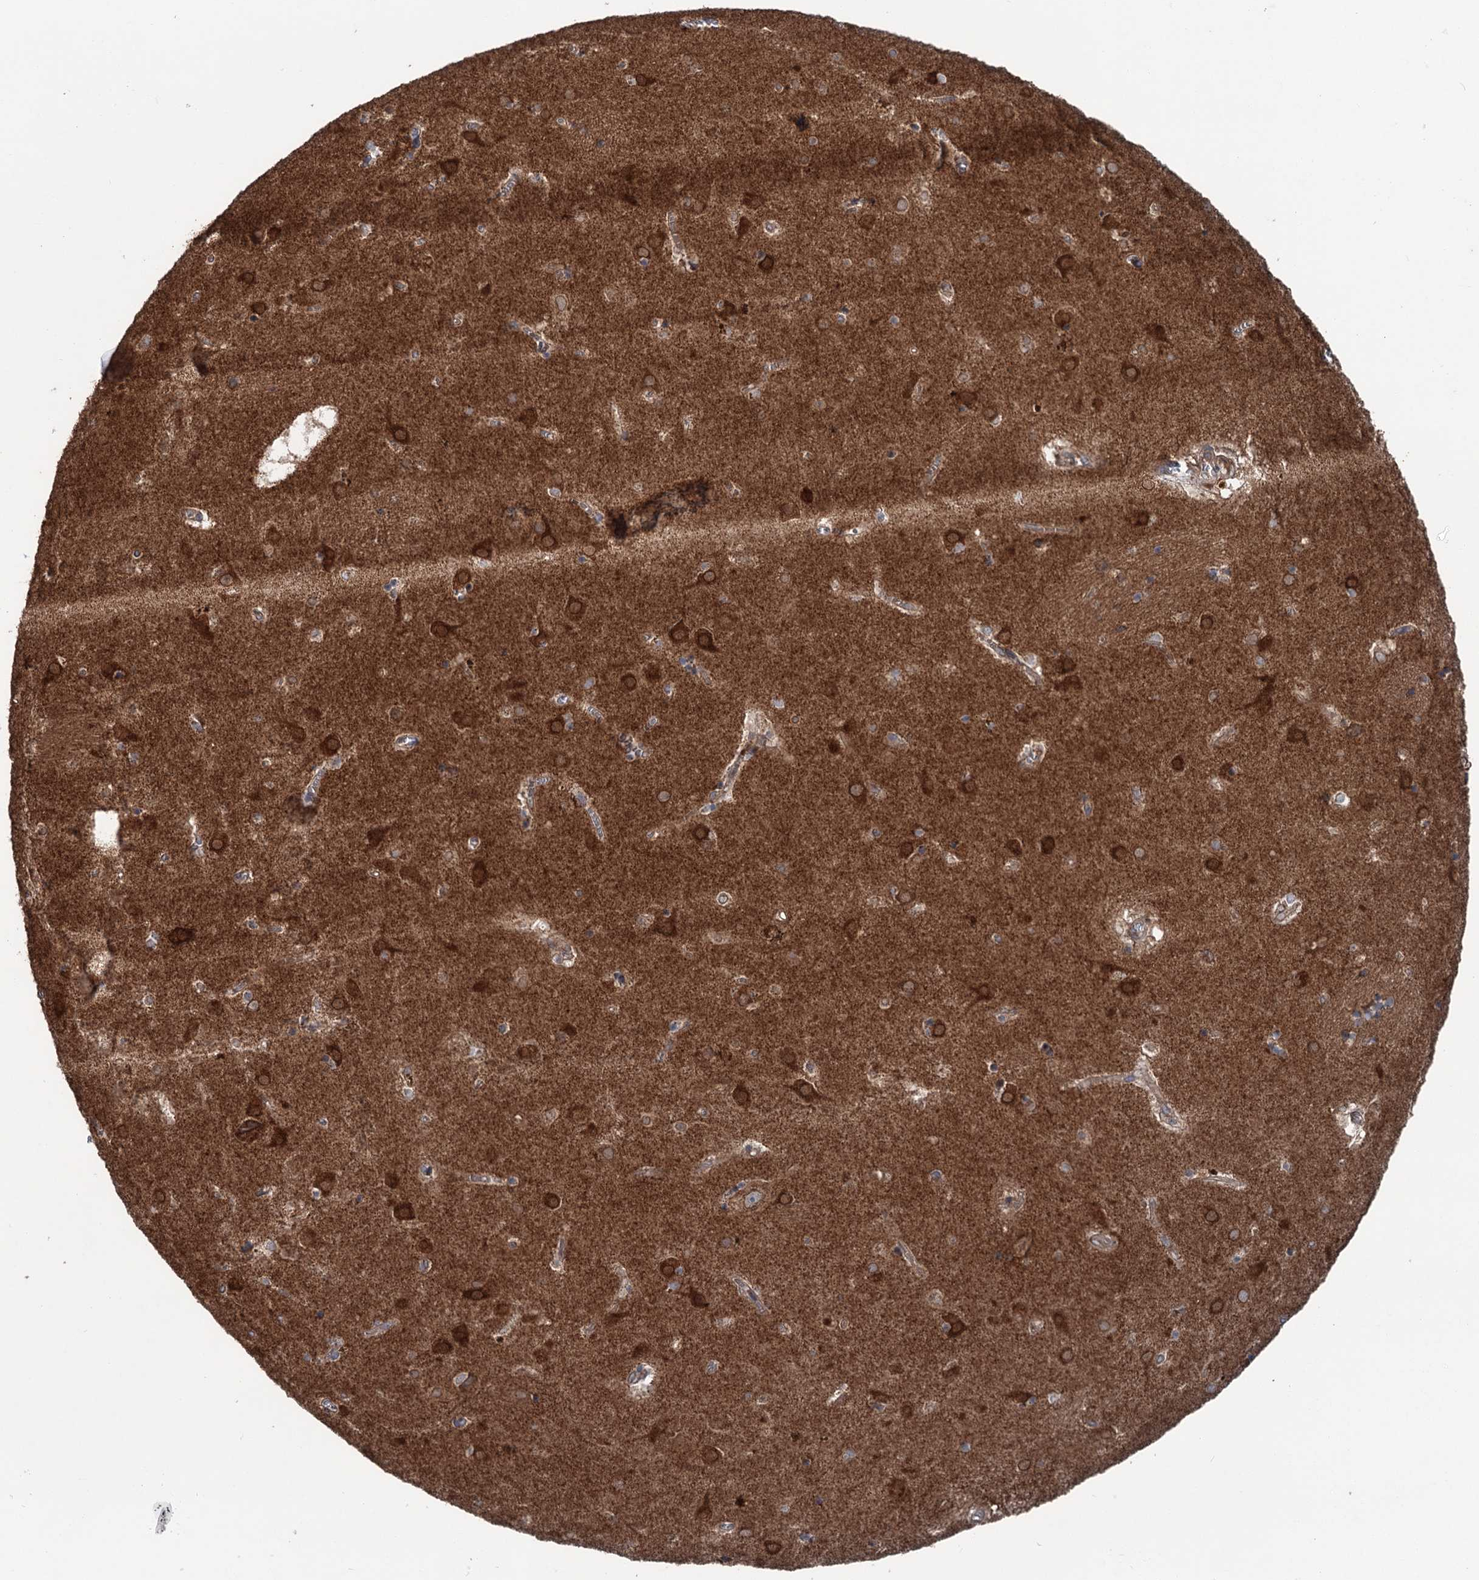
{"staining": {"intensity": "moderate", "quantity": "25%-75%", "location": "cytoplasmic/membranous"}, "tissue": "caudate", "cell_type": "Glial cells", "image_type": "normal", "snomed": [{"axis": "morphology", "description": "Normal tissue, NOS"}, {"axis": "topography", "description": "Lateral ventricle wall"}], "caption": "DAB (3,3'-diaminobenzidine) immunohistochemical staining of normal caudate exhibits moderate cytoplasmic/membranous protein staining in approximately 25%-75% of glial cells. (Stains: DAB (3,3'-diaminobenzidine) in brown, nuclei in blue, Microscopy: brightfield microscopy at high magnification).", "gene": "CALCOCO1", "patient": {"sex": "male", "age": 70}}